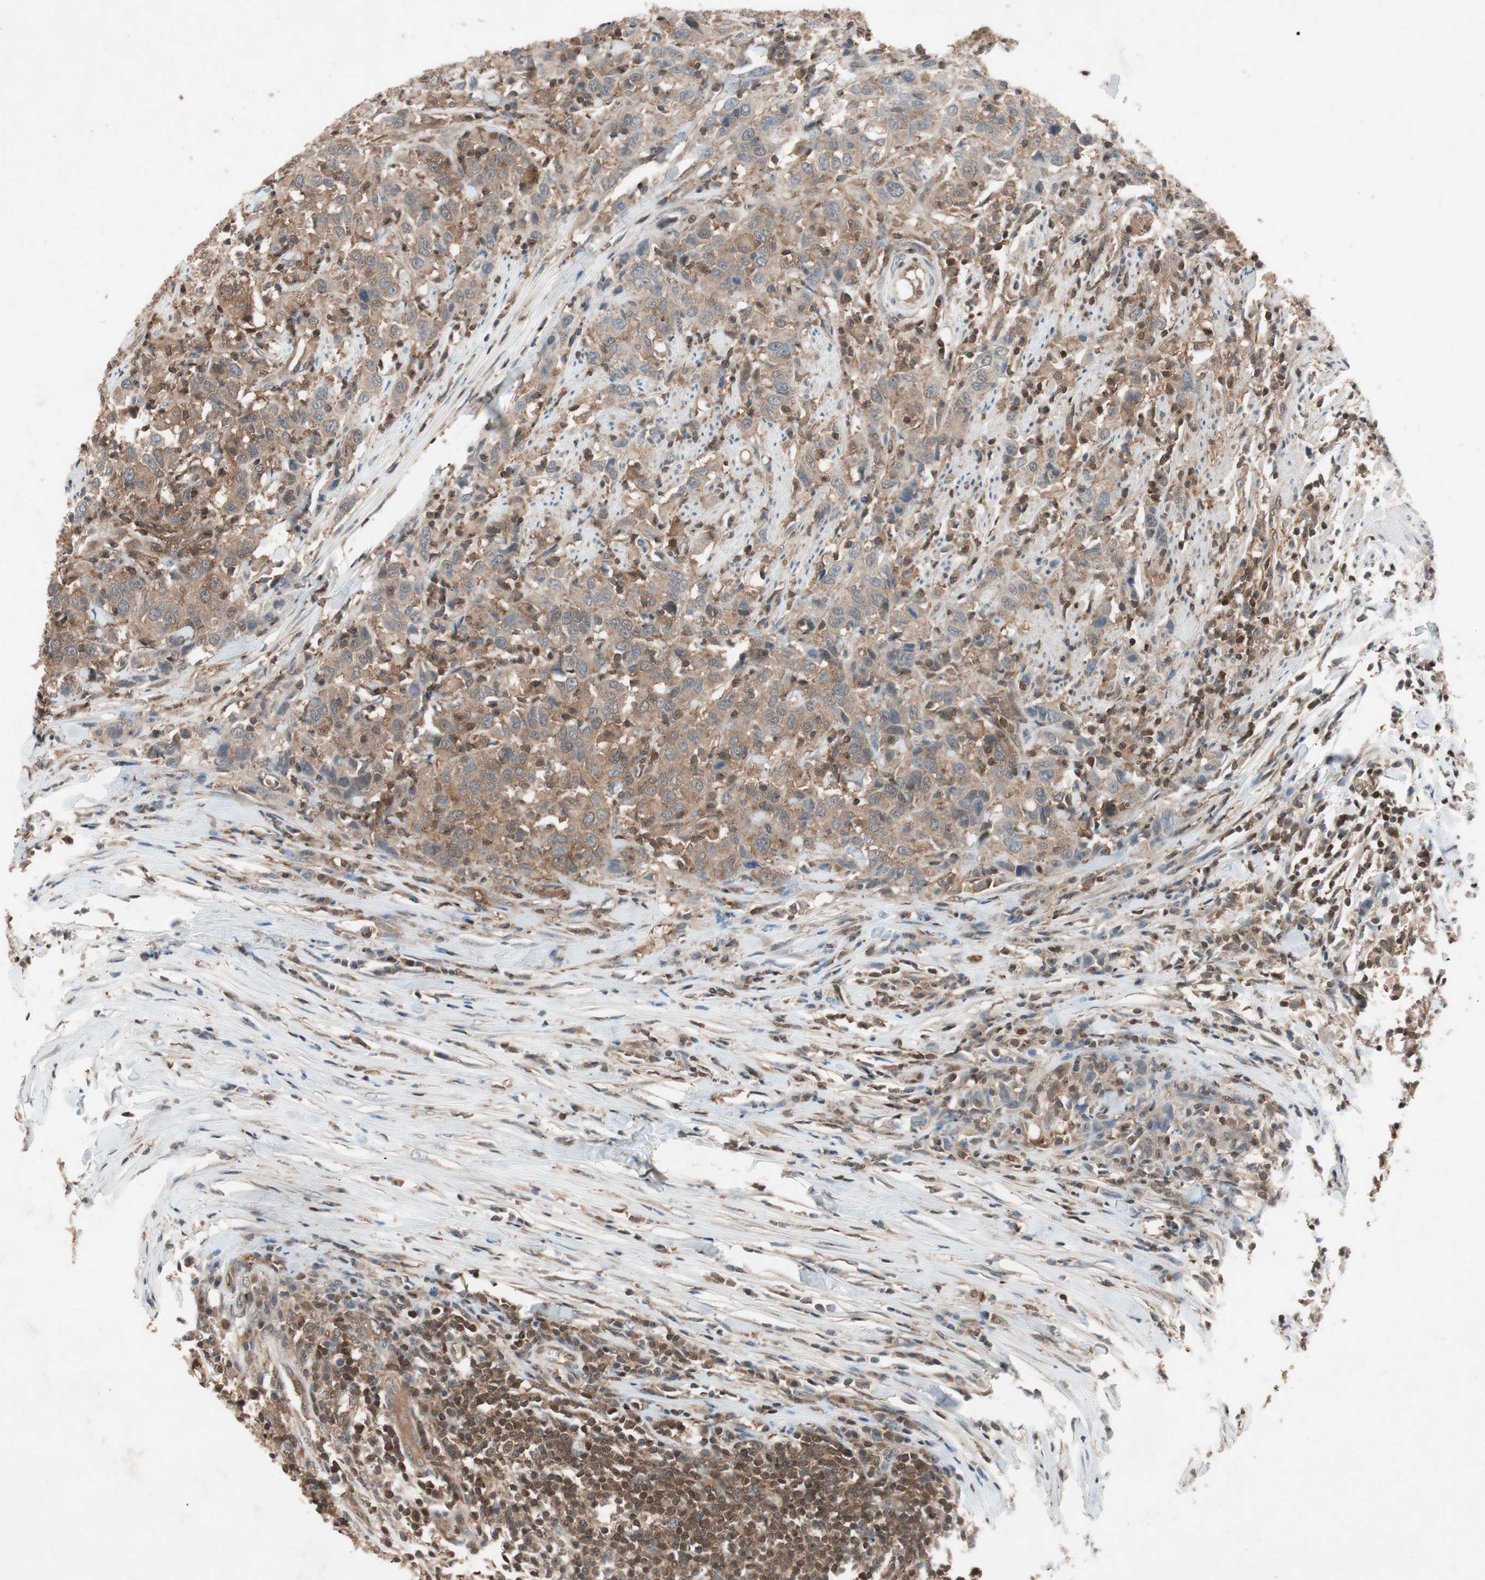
{"staining": {"intensity": "moderate", "quantity": ">75%", "location": "cytoplasmic/membranous"}, "tissue": "urothelial cancer", "cell_type": "Tumor cells", "image_type": "cancer", "snomed": [{"axis": "morphology", "description": "Urothelial carcinoma, High grade"}, {"axis": "topography", "description": "Urinary bladder"}], "caption": "Urothelial cancer was stained to show a protein in brown. There is medium levels of moderate cytoplasmic/membranous positivity in about >75% of tumor cells.", "gene": "GALT", "patient": {"sex": "male", "age": 61}}